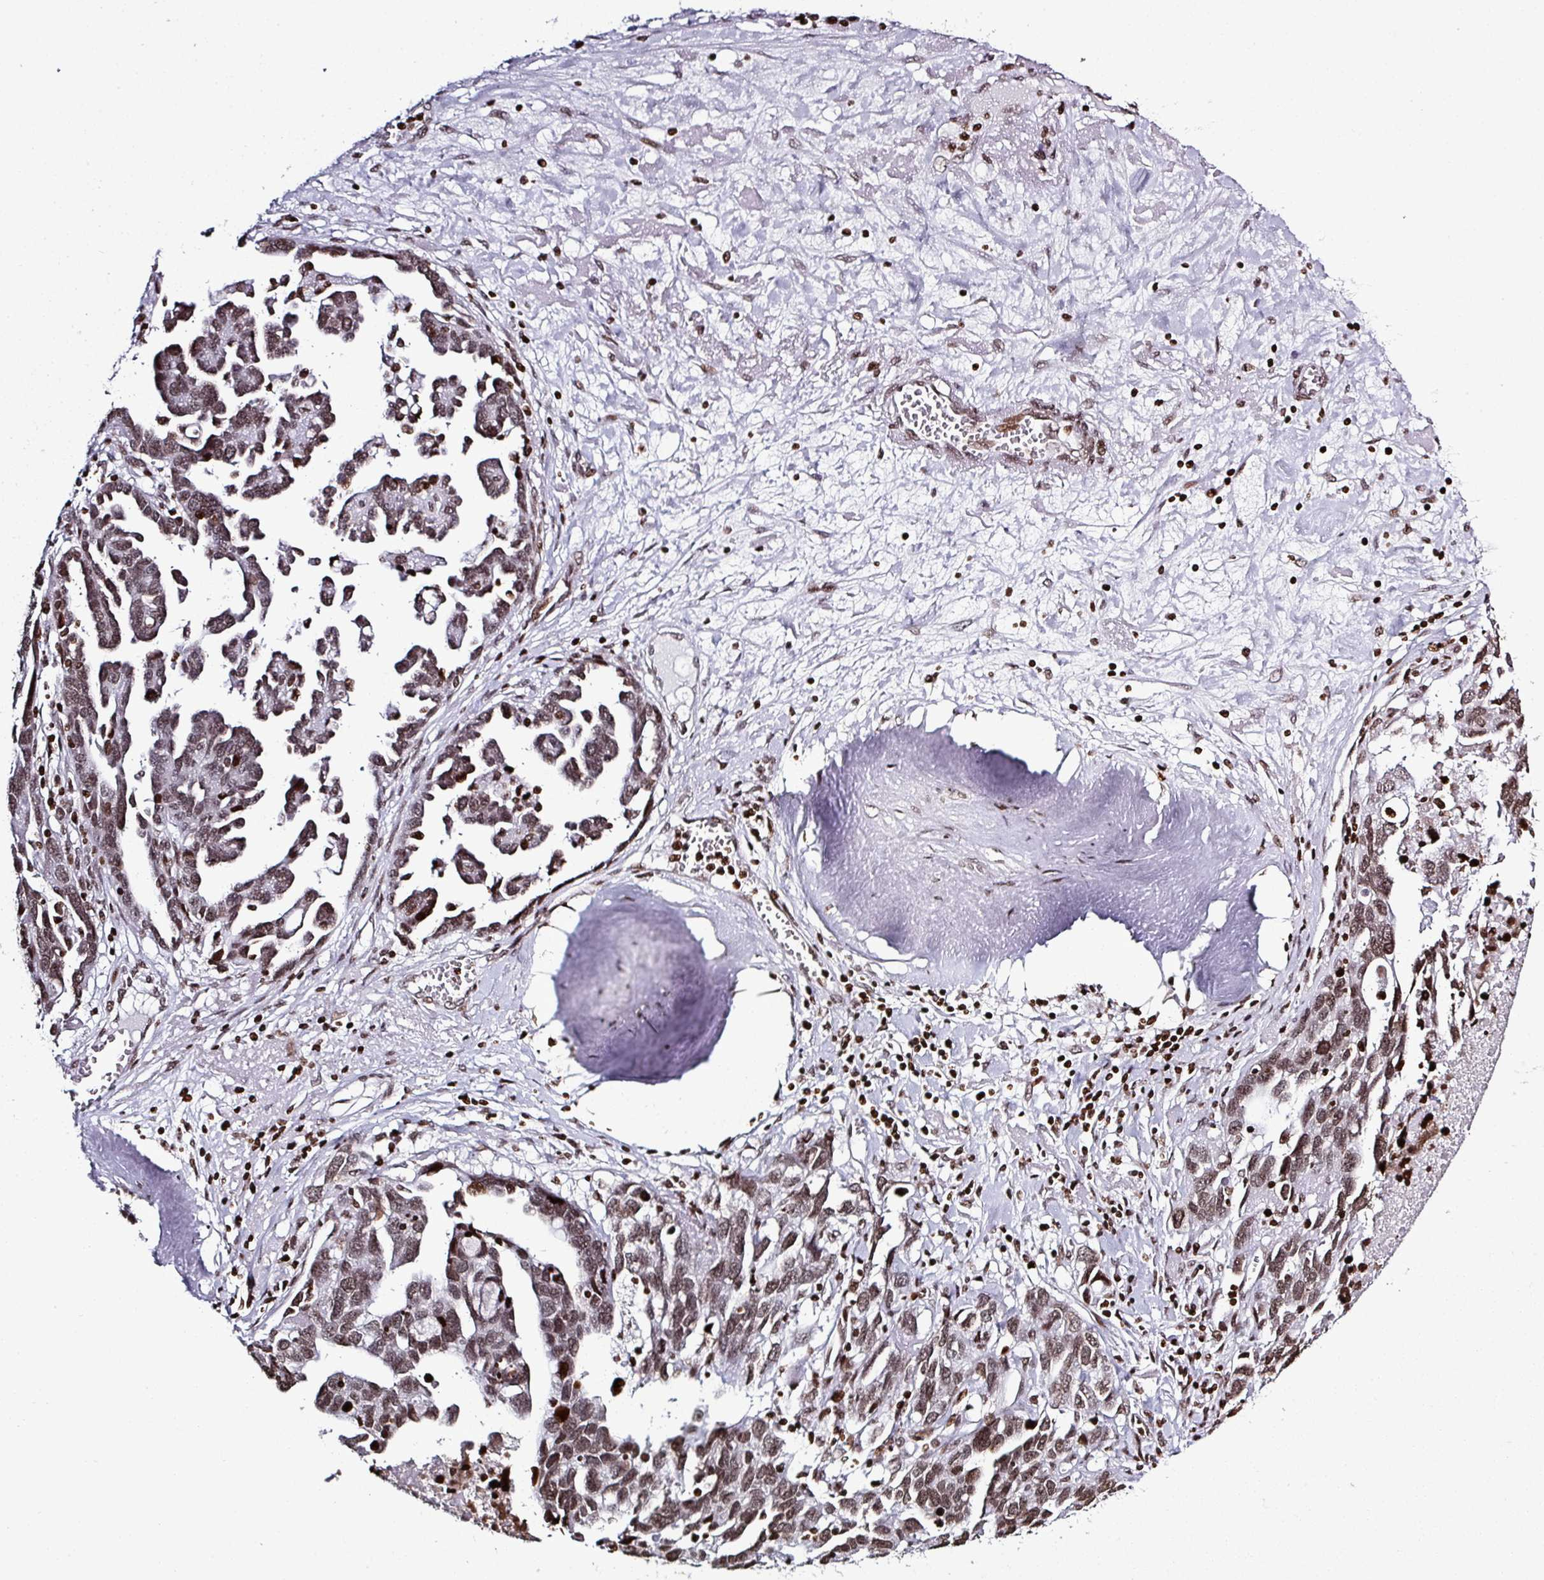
{"staining": {"intensity": "moderate", "quantity": ">75%", "location": "nuclear"}, "tissue": "ovarian cancer", "cell_type": "Tumor cells", "image_type": "cancer", "snomed": [{"axis": "morphology", "description": "Cystadenocarcinoma, serous, NOS"}, {"axis": "topography", "description": "Ovary"}], "caption": "Approximately >75% of tumor cells in human serous cystadenocarcinoma (ovarian) demonstrate moderate nuclear protein expression as visualized by brown immunohistochemical staining.", "gene": "RASL11A", "patient": {"sex": "female", "age": 54}}